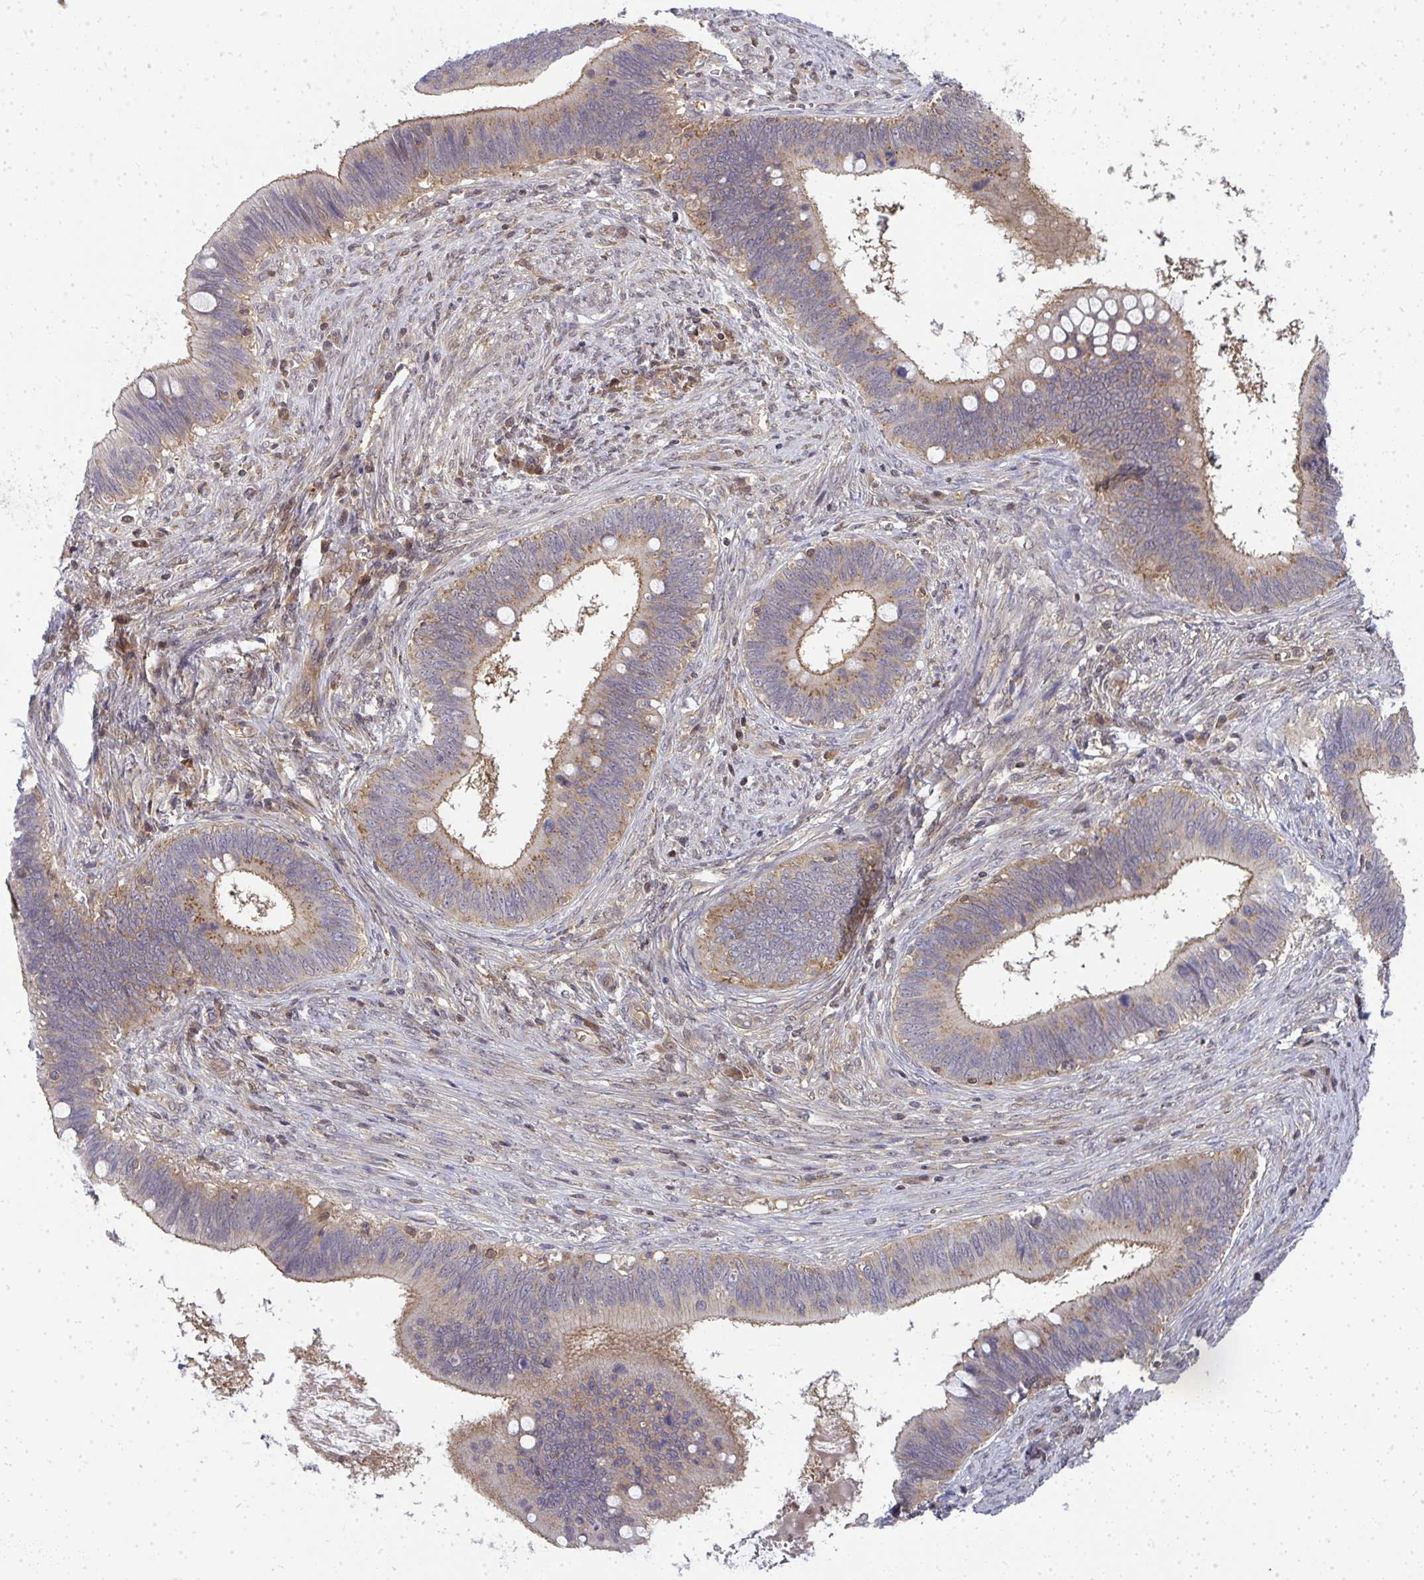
{"staining": {"intensity": "weak", "quantity": "25%-75%", "location": "cytoplasmic/membranous"}, "tissue": "cervical cancer", "cell_type": "Tumor cells", "image_type": "cancer", "snomed": [{"axis": "morphology", "description": "Adenocarcinoma, NOS"}, {"axis": "topography", "description": "Cervix"}], "caption": "Cervical cancer (adenocarcinoma) stained for a protein (brown) demonstrates weak cytoplasmic/membranous positive expression in approximately 25%-75% of tumor cells.", "gene": "HDHD2", "patient": {"sex": "female", "age": 42}}